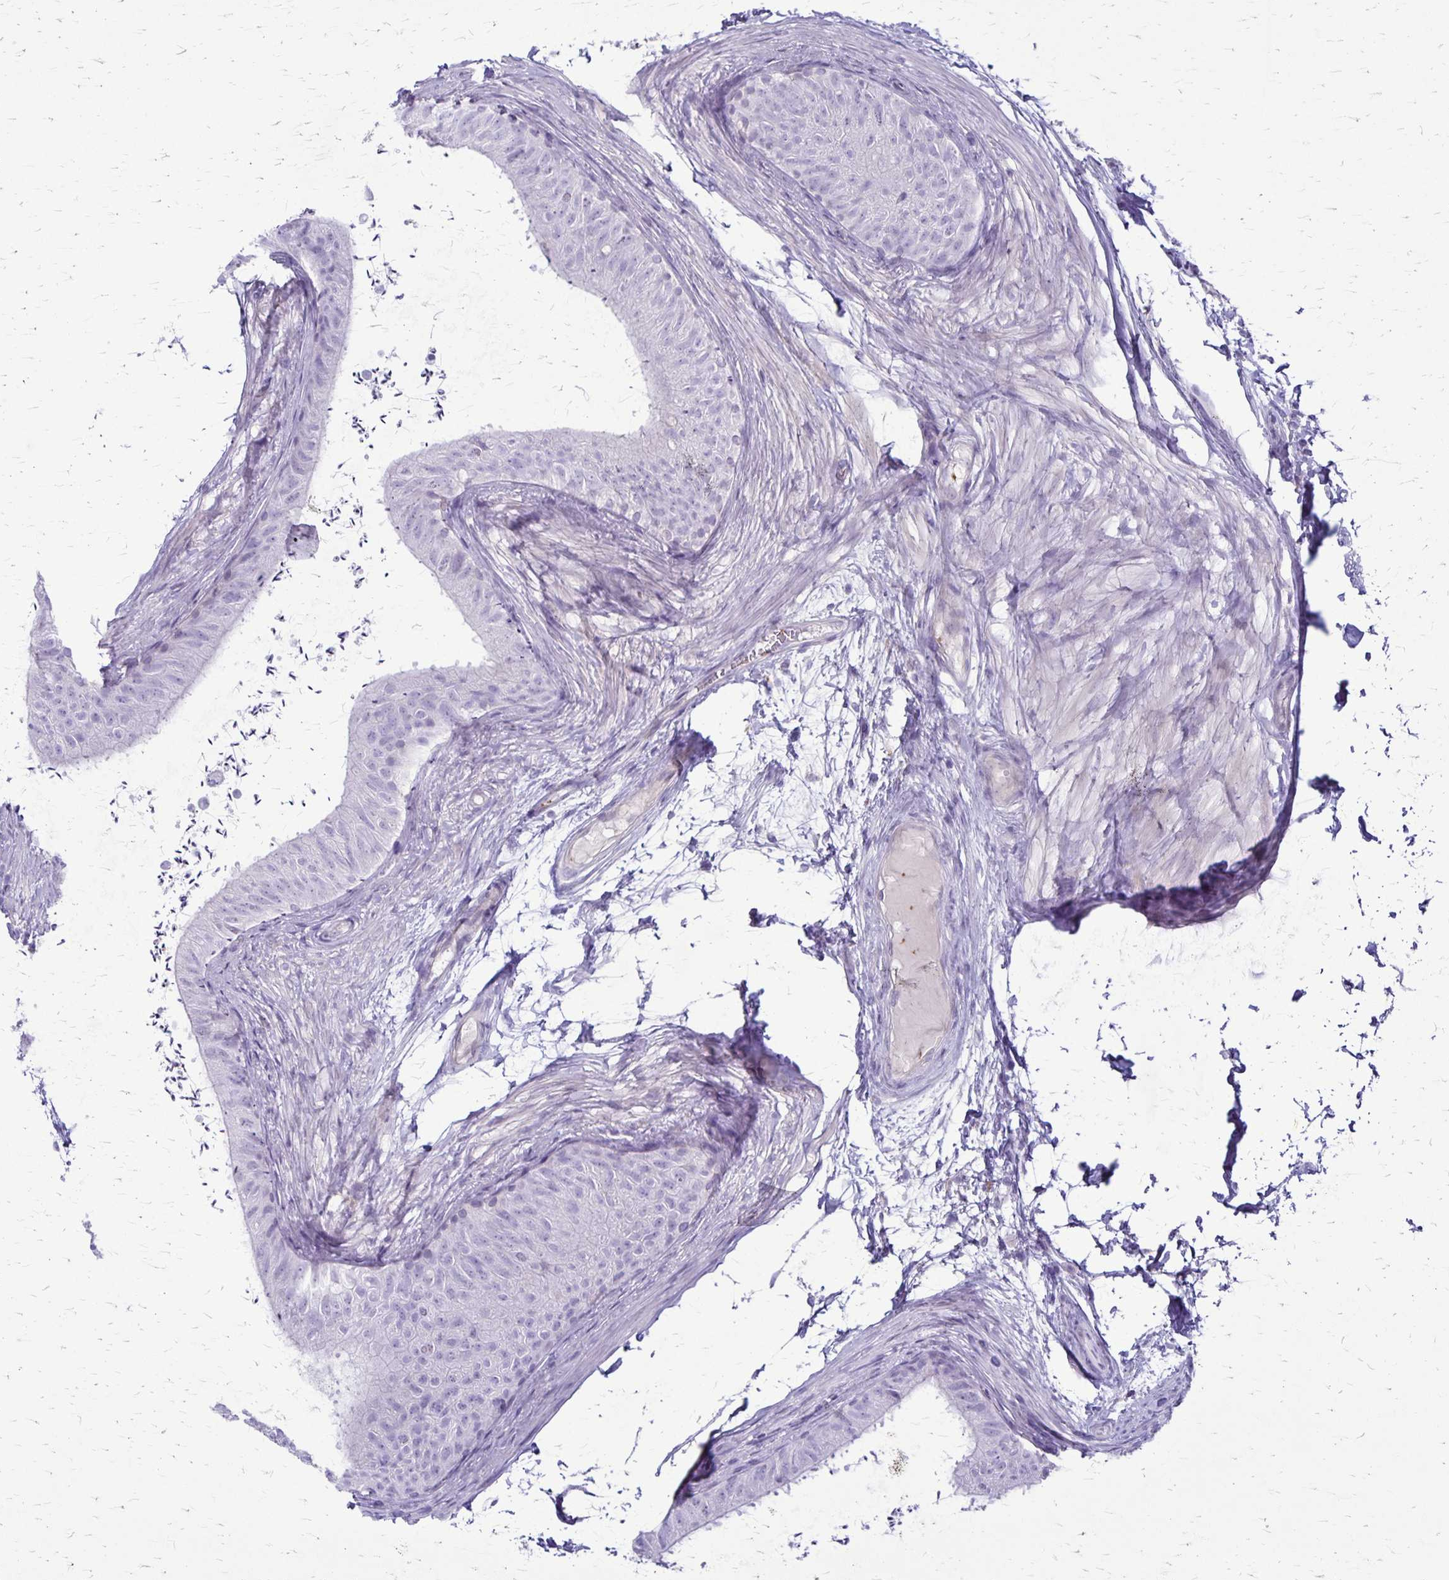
{"staining": {"intensity": "negative", "quantity": "none", "location": "none"}, "tissue": "epididymis", "cell_type": "Glandular cells", "image_type": "normal", "snomed": [{"axis": "morphology", "description": "Normal tissue, NOS"}, {"axis": "topography", "description": "Epididymis, spermatic cord, NOS"}, {"axis": "topography", "description": "Epididymis"}, {"axis": "topography", "description": "Peripheral nerve tissue"}], "caption": "Protein analysis of normal epididymis exhibits no significant positivity in glandular cells. (DAB (3,3'-diaminobenzidine) immunohistochemistry visualized using brightfield microscopy, high magnification).", "gene": "GP9", "patient": {"sex": "male", "age": 29}}